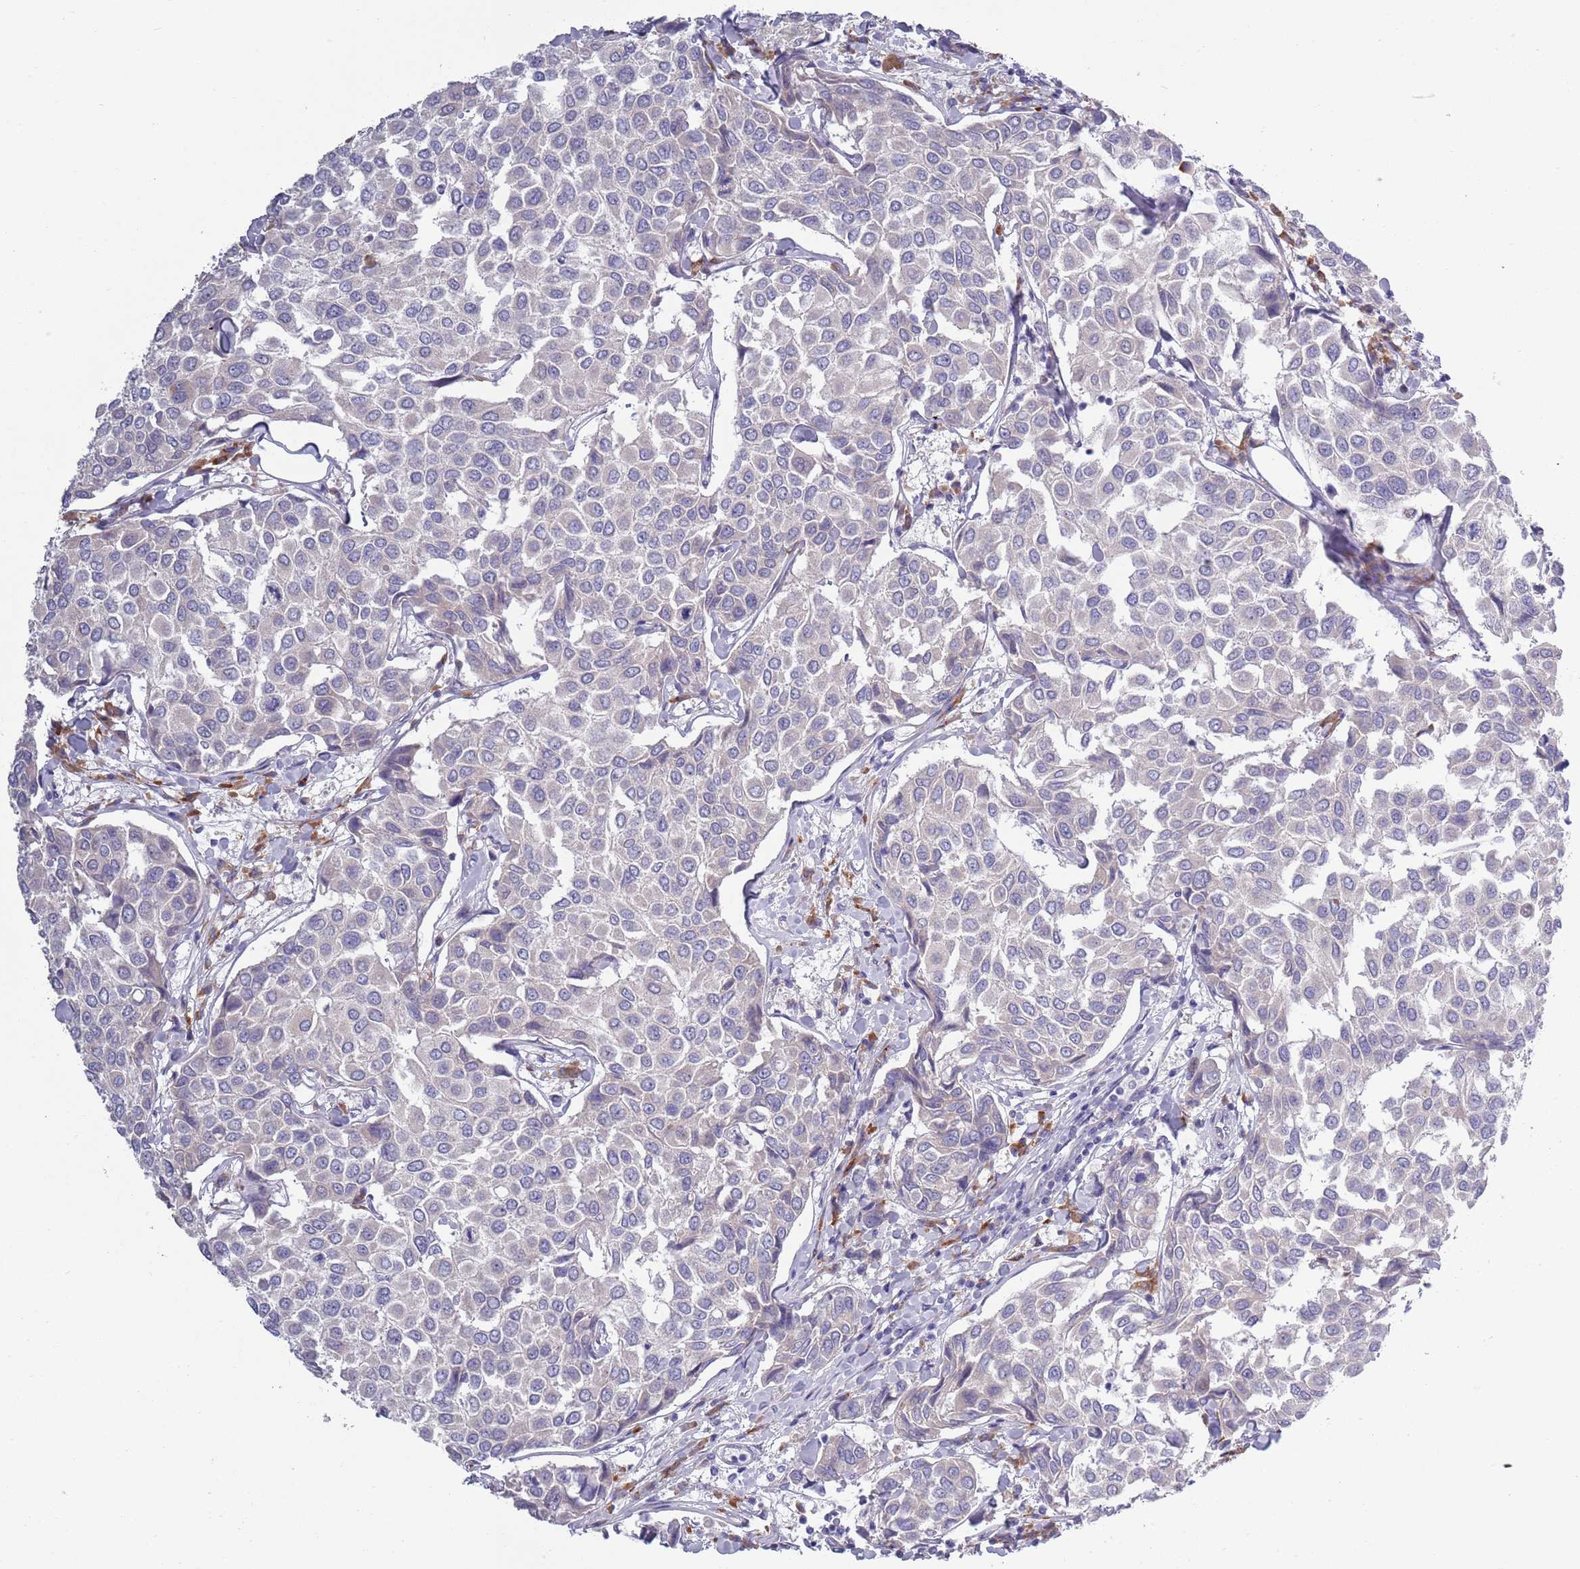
{"staining": {"intensity": "negative", "quantity": "none", "location": "none"}, "tissue": "breast cancer", "cell_type": "Tumor cells", "image_type": "cancer", "snomed": [{"axis": "morphology", "description": "Duct carcinoma"}, {"axis": "topography", "description": "Breast"}], "caption": "DAB (3,3'-diaminobenzidine) immunohistochemical staining of human breast cancer reveals no significant positivity in tumor cells. Nuclei are stained in blue.", "gene": "LTB", "patient": {"sex": "female", "age": 55}}